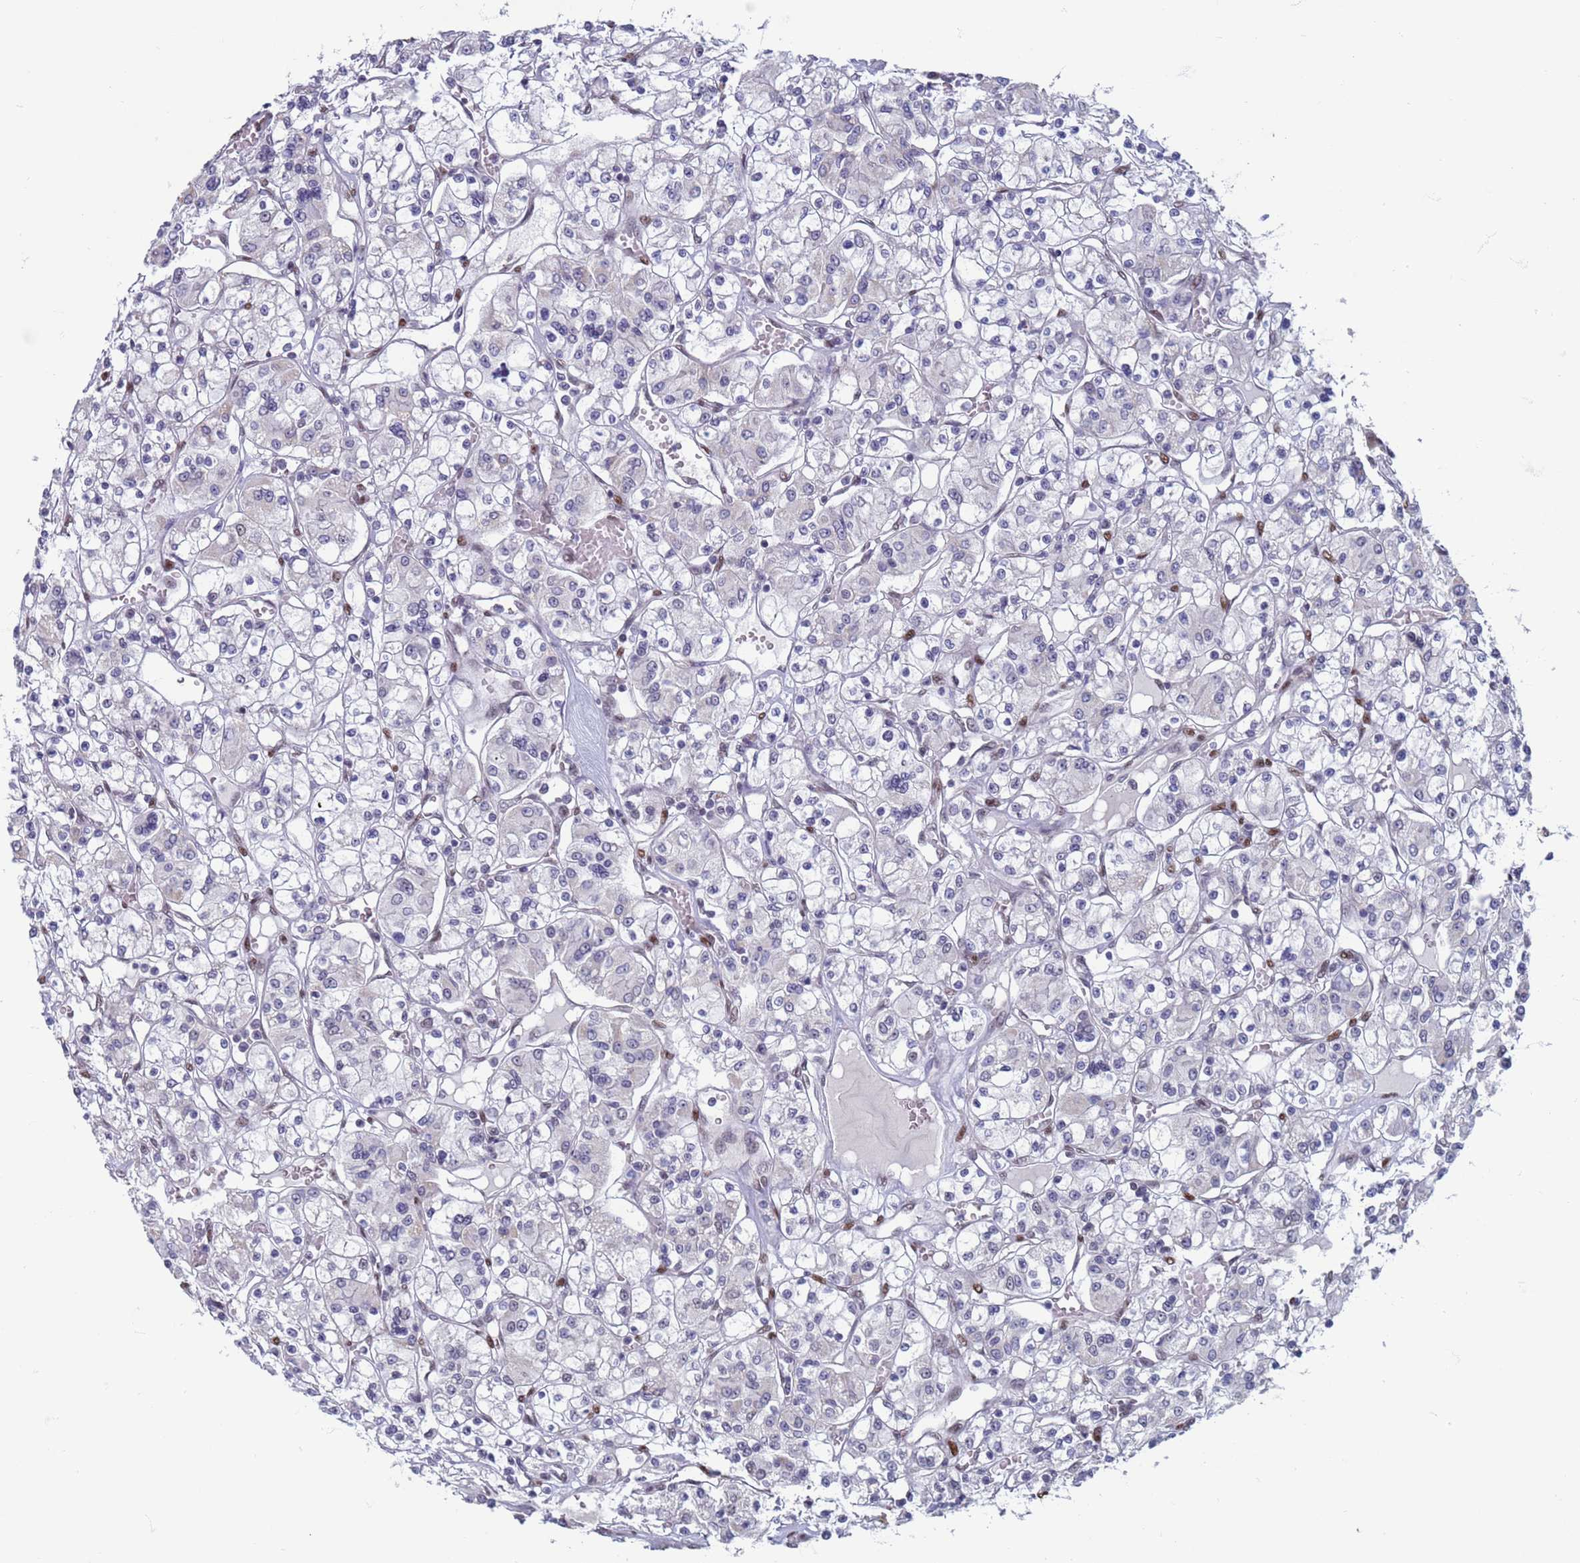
{"staining": {"intensity": "negative", "quantity": "none", "location": "none"}, "tissue": "renal cancer", "cell_type": "Tumor cells", "image_type": "cancer", "snomed": [{"axis": "morphology", "description": "Adenocarcinoma, NOS"}, {"axis": "topography", "description": "Kidney"}], "caption": "Tumor cells show no significant staining in adenocarcinoma (renal).", "gene": "SAE1", "patient": {"sex": "female", "age": 59}}